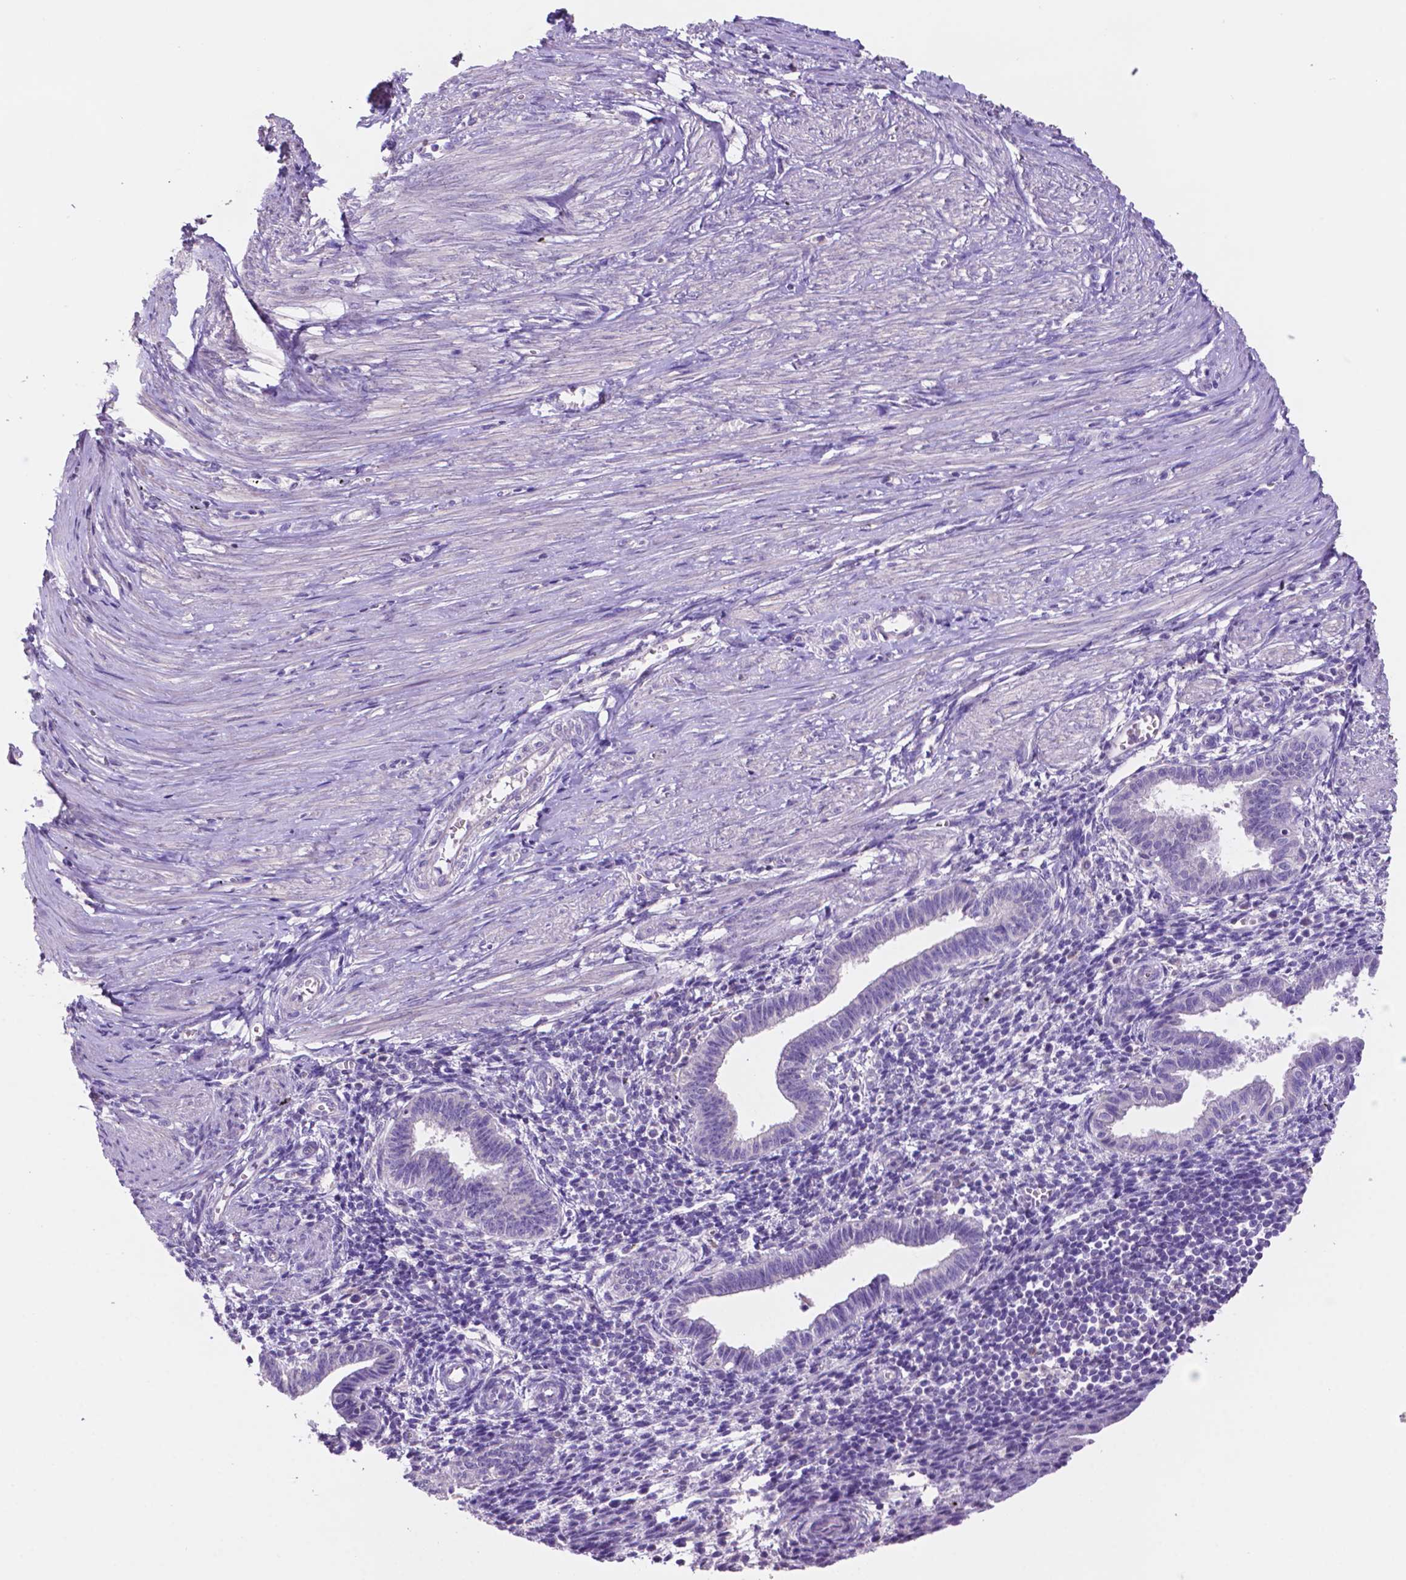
{"staining": {"intensity": "negative", "quantity": "none", "location": "none"}, "tissue": "endometrium", "cell_type": "Cells in endometrial stroma", "image_type": "normal", "snomed": [{"axis": "morphology", "description": "Normal tissue, NOS"}, {"axis": "topography", "description": "Endometrium"}], "caption": "The micrograph displays no staining of cells in endometrial stroma in normal endometrium. (Brightfield microscopy of DAB immunohistochemistry (IHC) at high magnification).", "gene": "PRPS2", "patient": {"sex": "female", "age": 37}}